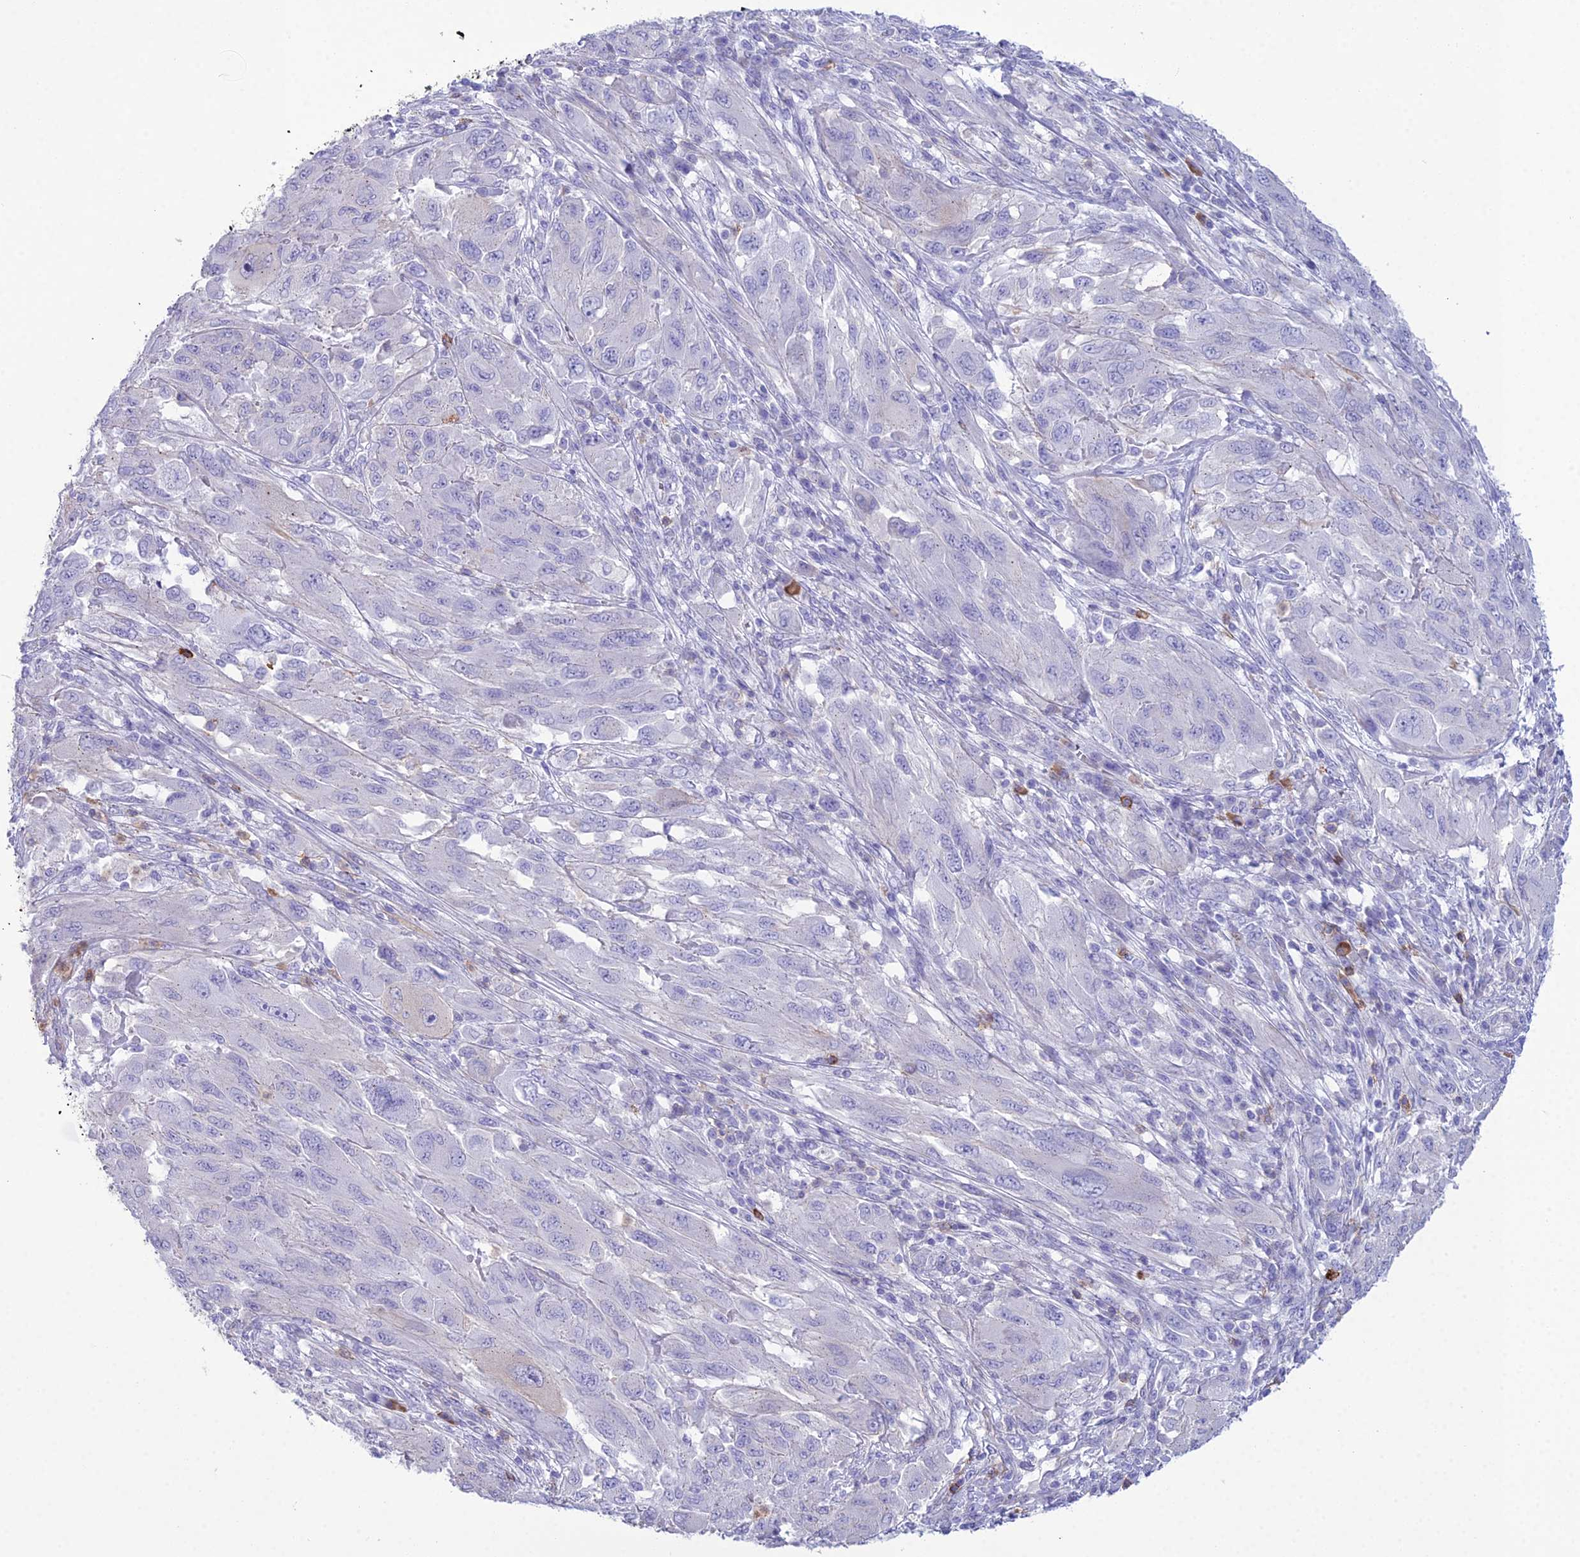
{"staining": {"intensity": "negative", "quantity": "none", "location": "none"}, "tissue": "melanoma", "cell_type": "Tumor cells", "image_type": "cancer", "snomed": [{"axis": "morphology", "description": "Malignant melanoma, NOS"}, {"axis": "topography", "description": "Skin"}], "caption": "Melanoma stained for a protein using IHC displays no staining tumor cells.", "gene": "OR1Q1", "patient": {"sex": "female", "age": 91}}